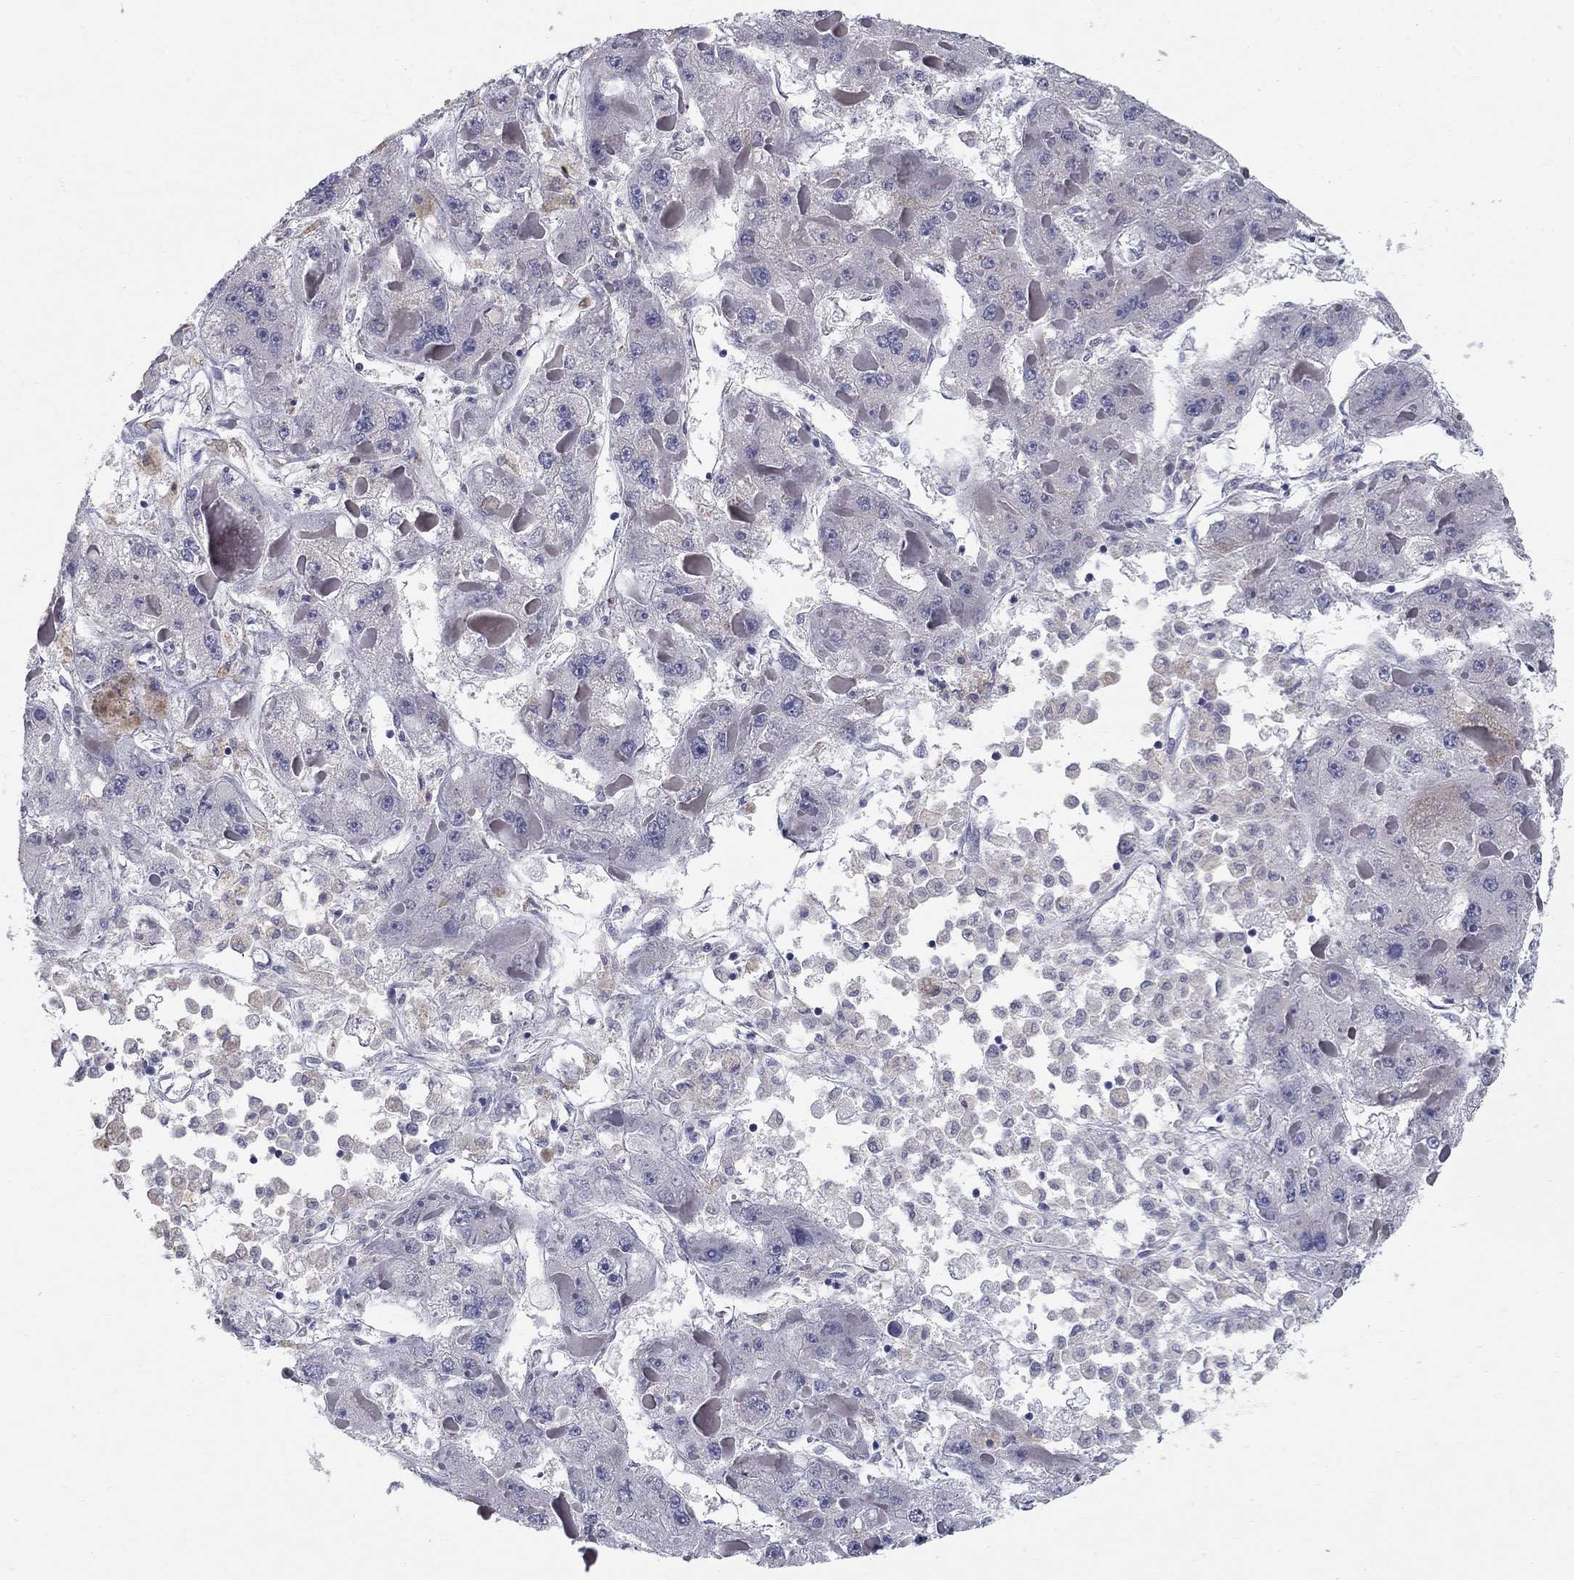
{"staining": {"intensity": "weak", "quantity": "<25%", "location": "cytoplasmic/membranous"}, "tissue": "liver cancer", "cell_type": "Tumor cells", "image_type": "cancer", "snomed": [{"axis": "morphology", "description": "Carcinoma, Hepatocellular, NOS"}, {"axis": "topography", "description": "Liver"}], "caption": "Immunohistochemistry micrograph of neoplastic tissue: hepatocellular carcinoma (liver) stained with DAB reveals no significant protein staining in tumor cells. The staining was performed using DAB to visualize the protein expression in brown, while the nuclei were stained in blue with hematoxylin (Magnification: 20x).", "gene": "NTRK2", "patient": {"sex": "female", "age": 73}}